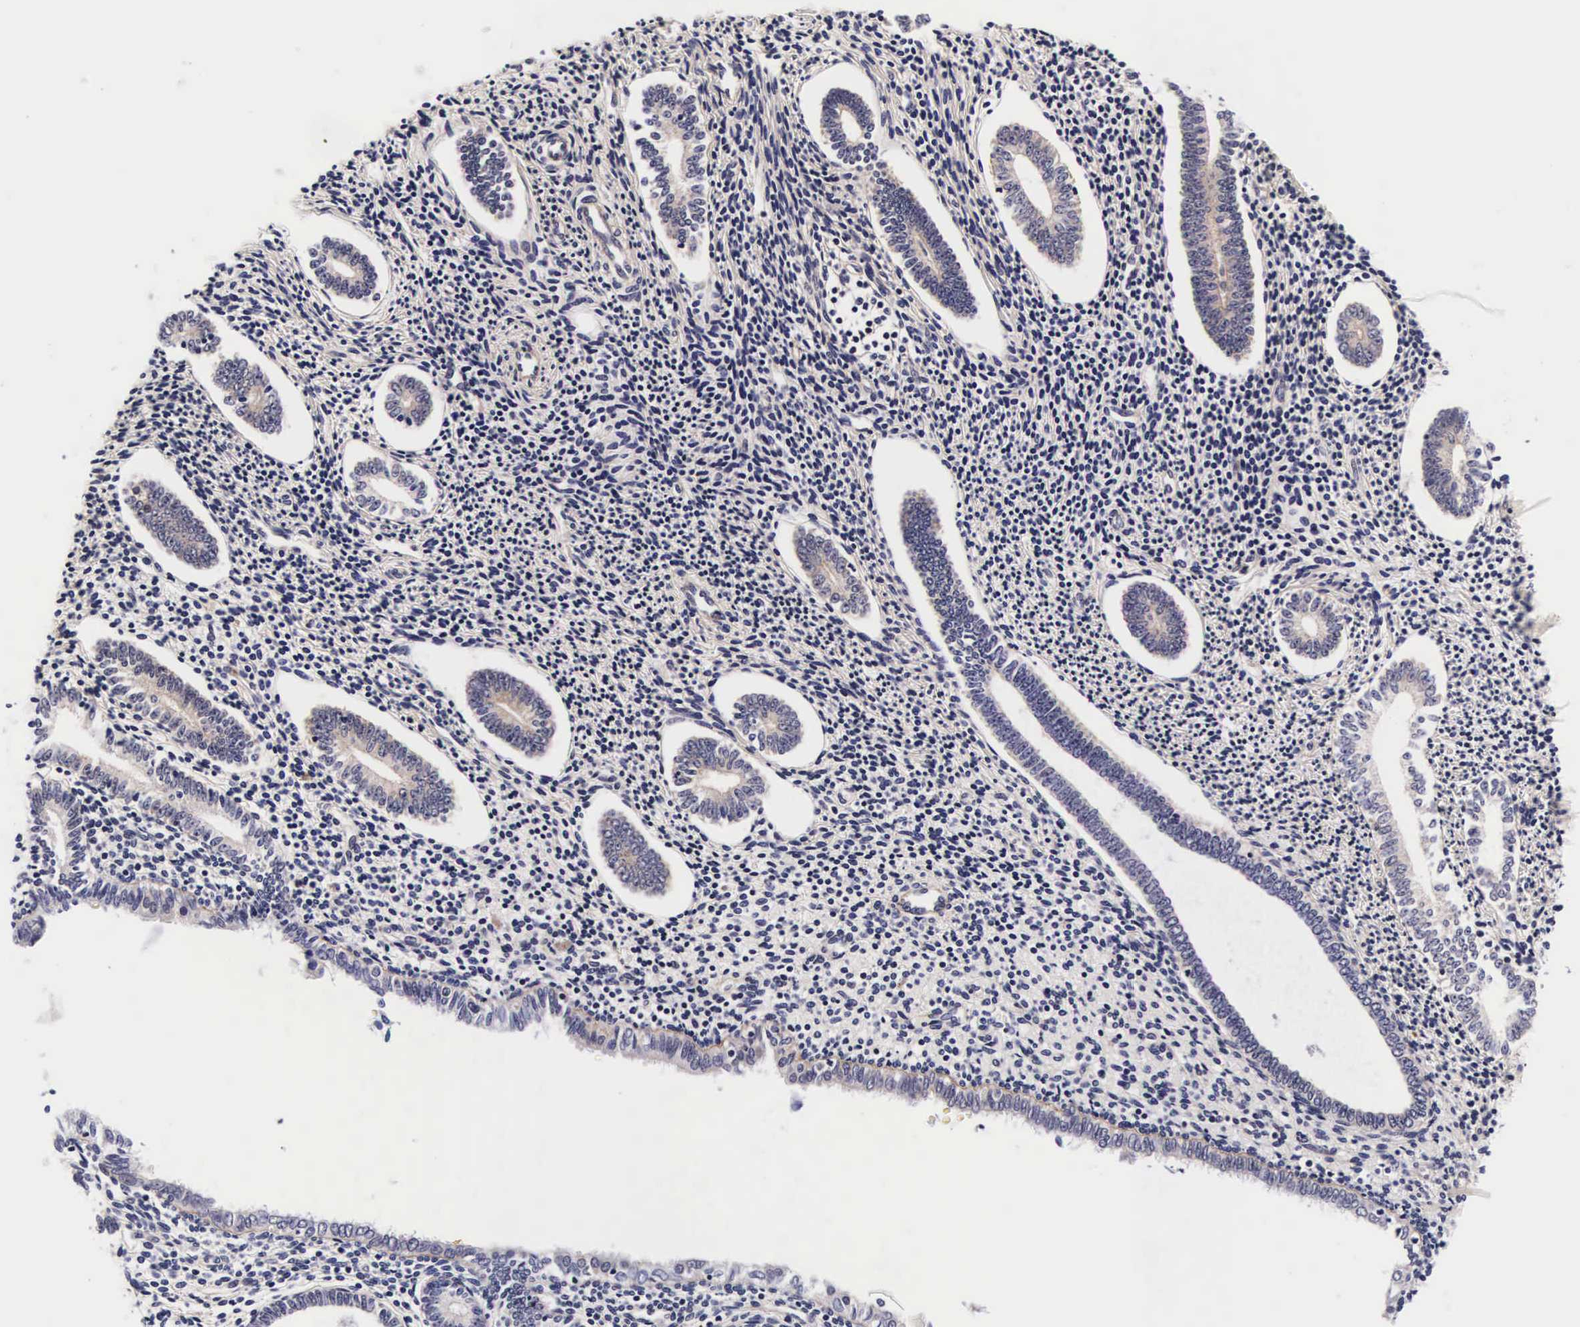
{"staining": {"intensity": "negative", "quantity": "none", "location": "none"}, "tissue": "endometrium", "cell_type": "Cells in endometrial stroma", "image_type": "normal", "snomed": [{"axis": "morphology", "description": "Normal tissue, NOS"}, {"axis": "topography", "description": "Endometrium"}], "caption": "Histopathology image shows no protein positivity in cells in endometrial stroma of normal endometrium. (IHC, brightfield microscopy, high magnification).", "gene": "PHETA2", "patient": {"sex": "female", "age": 52}}